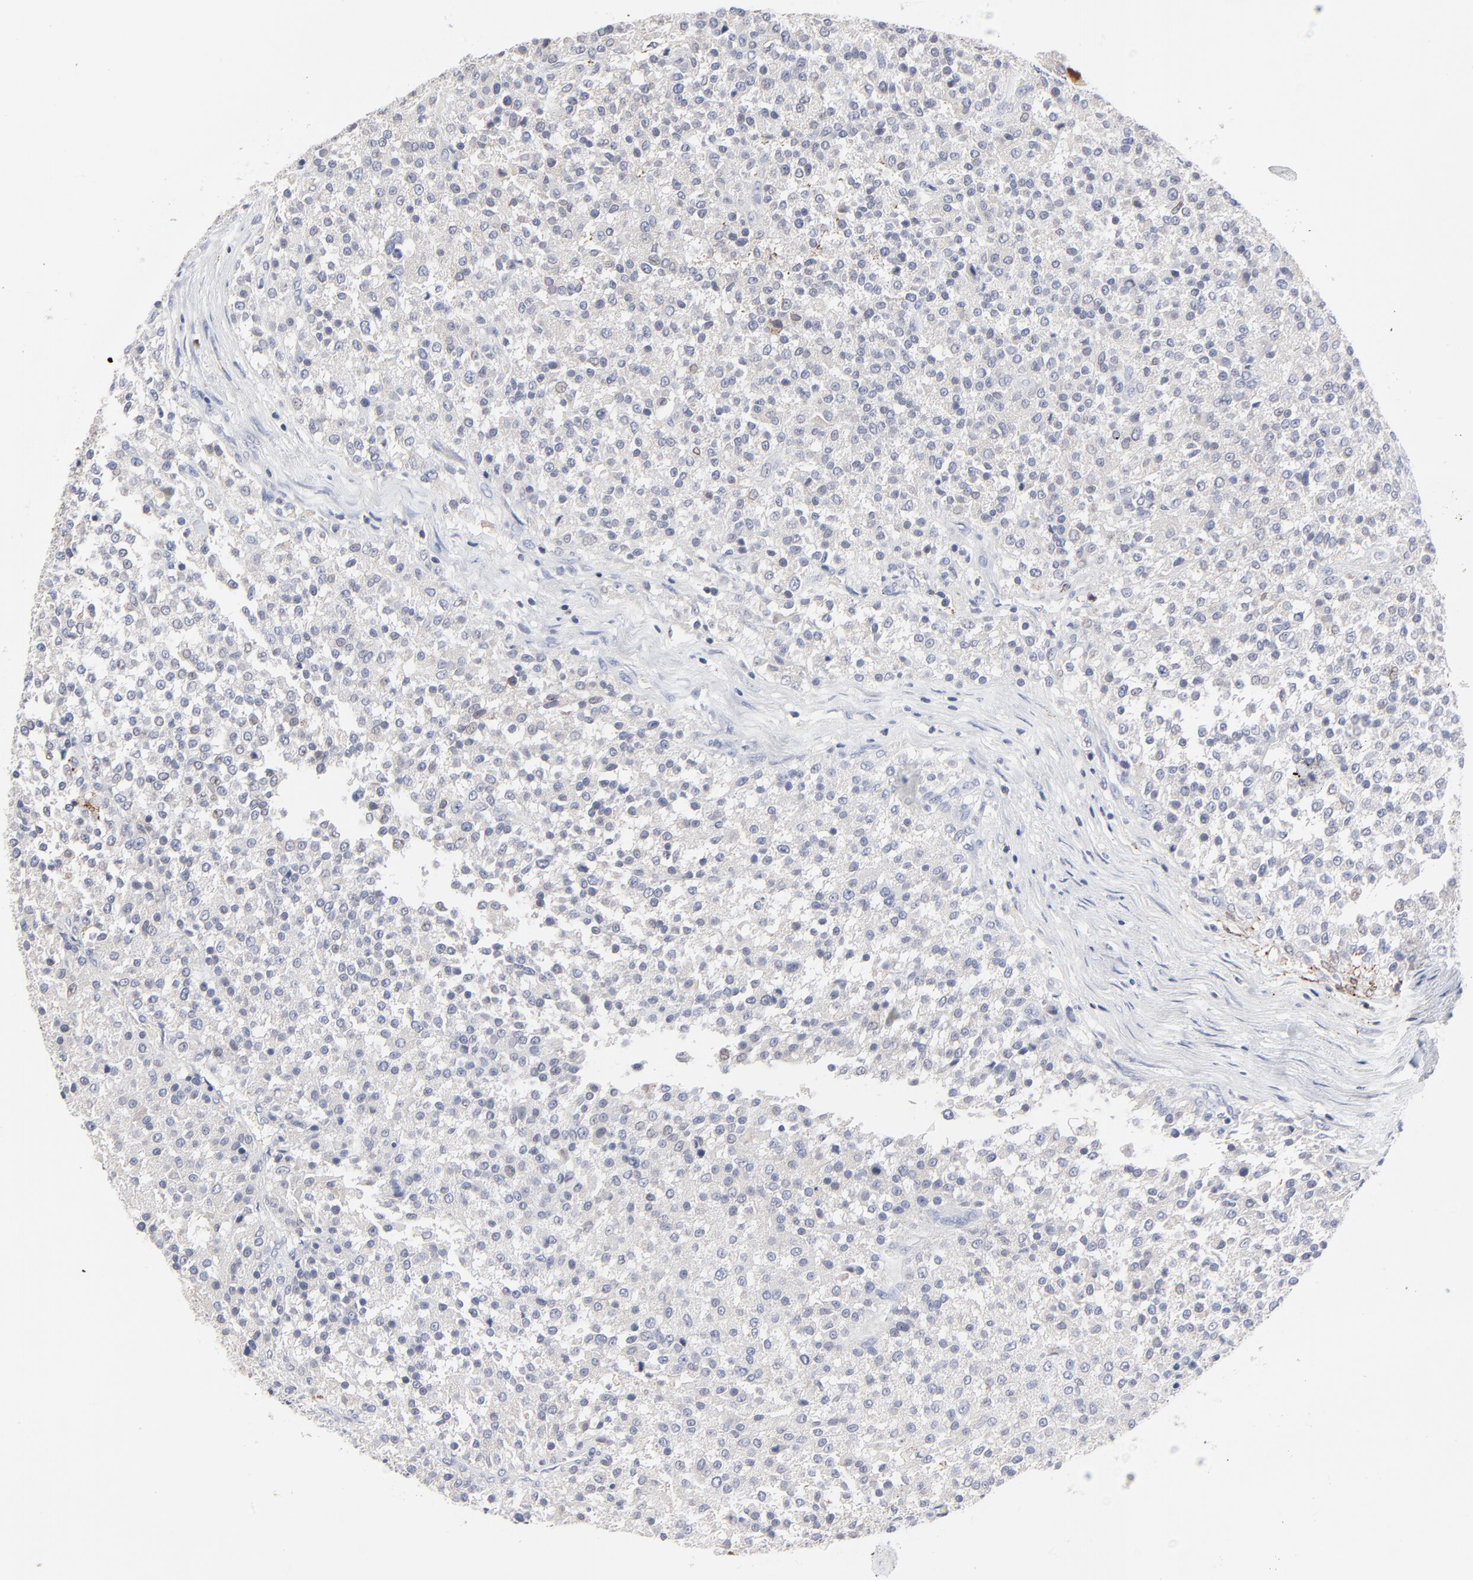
{"staining": {"intensity": "negative", "quantity": "none", "location": "none"}, "tissue": "testis cancer", "cell_type": "Tumor cells", "image_type": "cancer", "snomed": [{"axis": "morphology", "description": "Seminoma, NOS"}, {"axis": "topography", "description": "Testis"}], "caption": "The image displays no significant staining in tumor cells of seminoma (testis). The staining was performed using DAB to visualize the protein expression in brown, while the nuclei were stained in blue with hematoxylin (Magnification: 20x).", "gene": "TRIM22", "patient": {"sex": "male", "age": 59}}